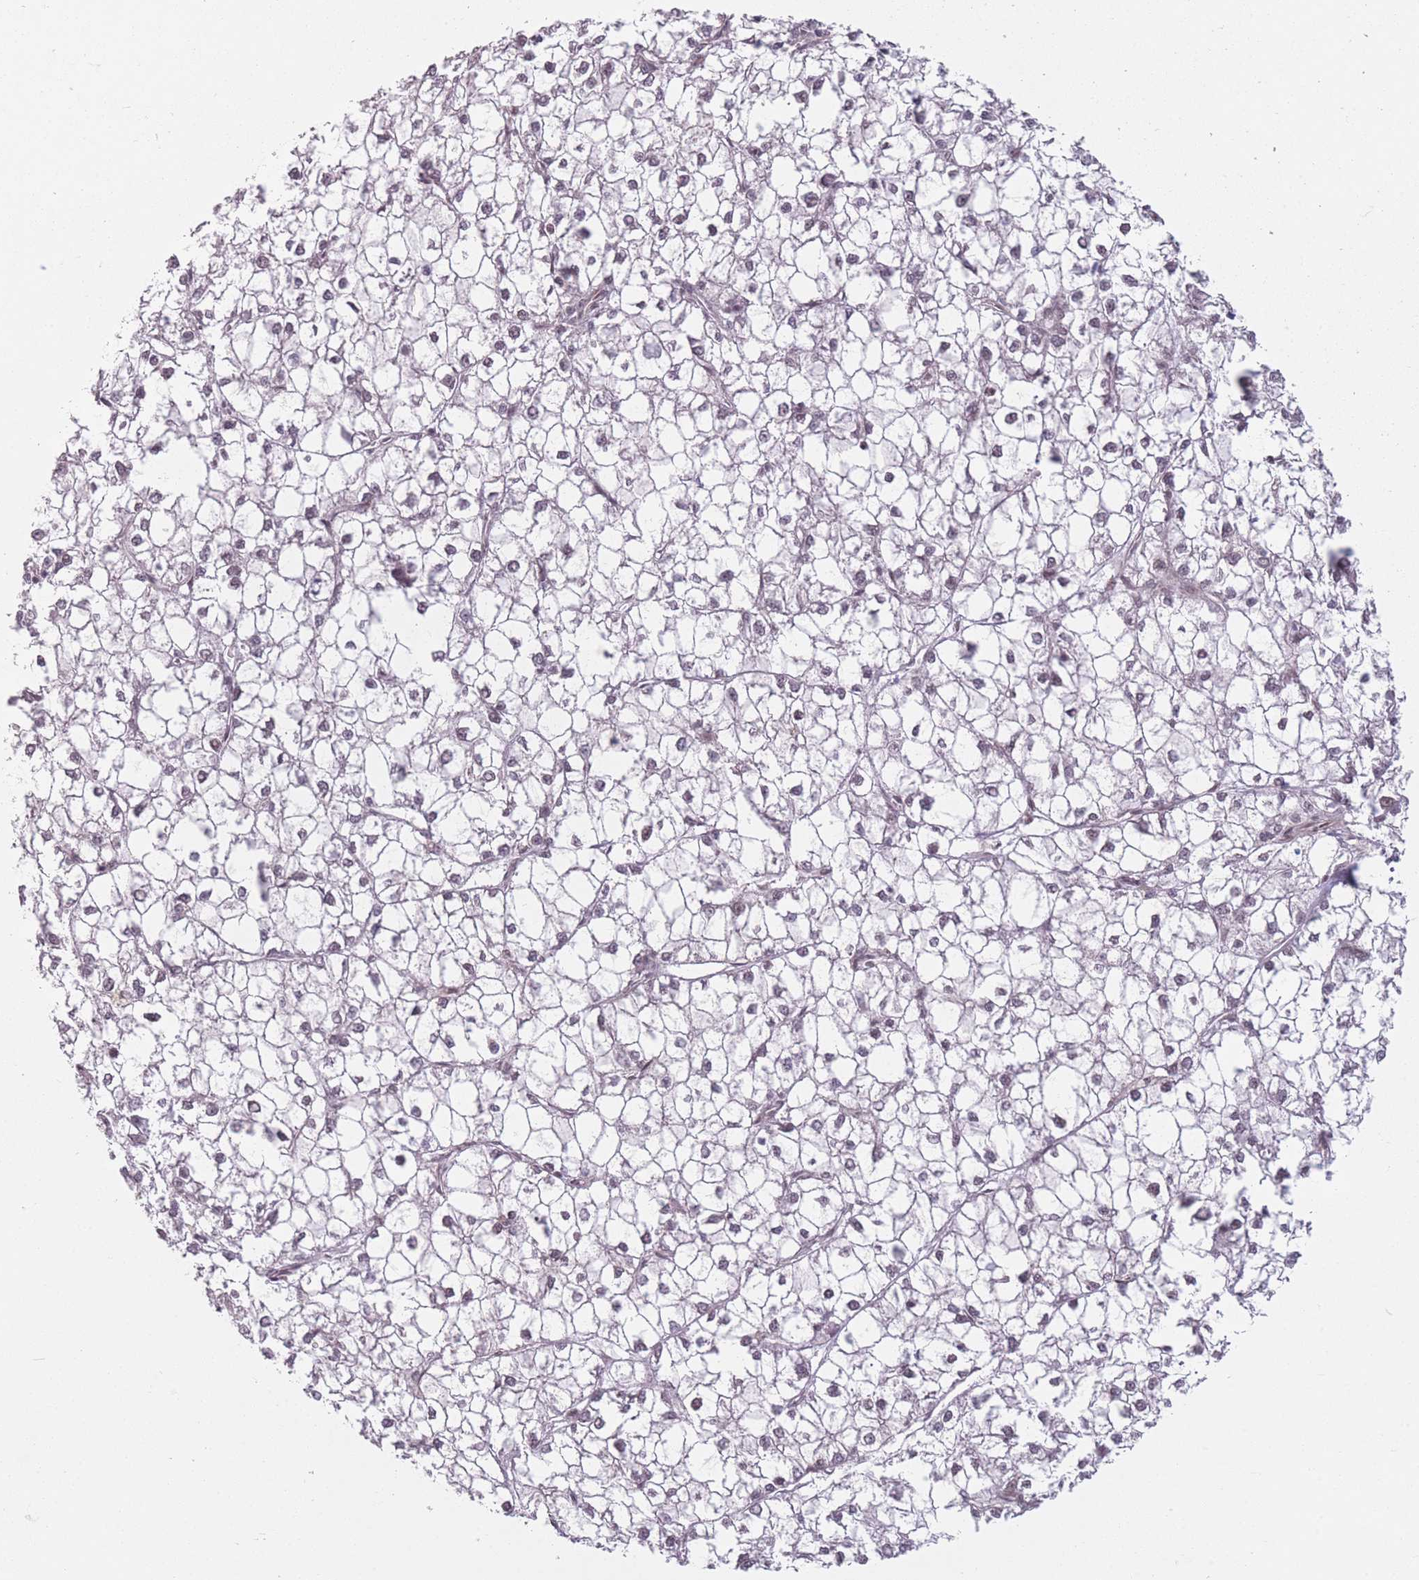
{"staining": {"intensity": "weak", "quantity": ">75%", "location": "nuclear"}, "tissue": "liver cancer", "cell_type": "Tumor cells", "image_type": "cancer", "snomed": [{"axis": "morphology", "description": "Carcinoma, Hepatocellular, NOS"}, {"axis": "topography", "description": "Liver"}], "caption": "A photomicrograph showing weak nuclear staining in approximately >75% of tumor cells in hepatocellular carcinoma (liver), as visualized by brown immunohistochemical staining.", "gene": "SUPT6H", "patient": {"sex": "female", "age": 43}}